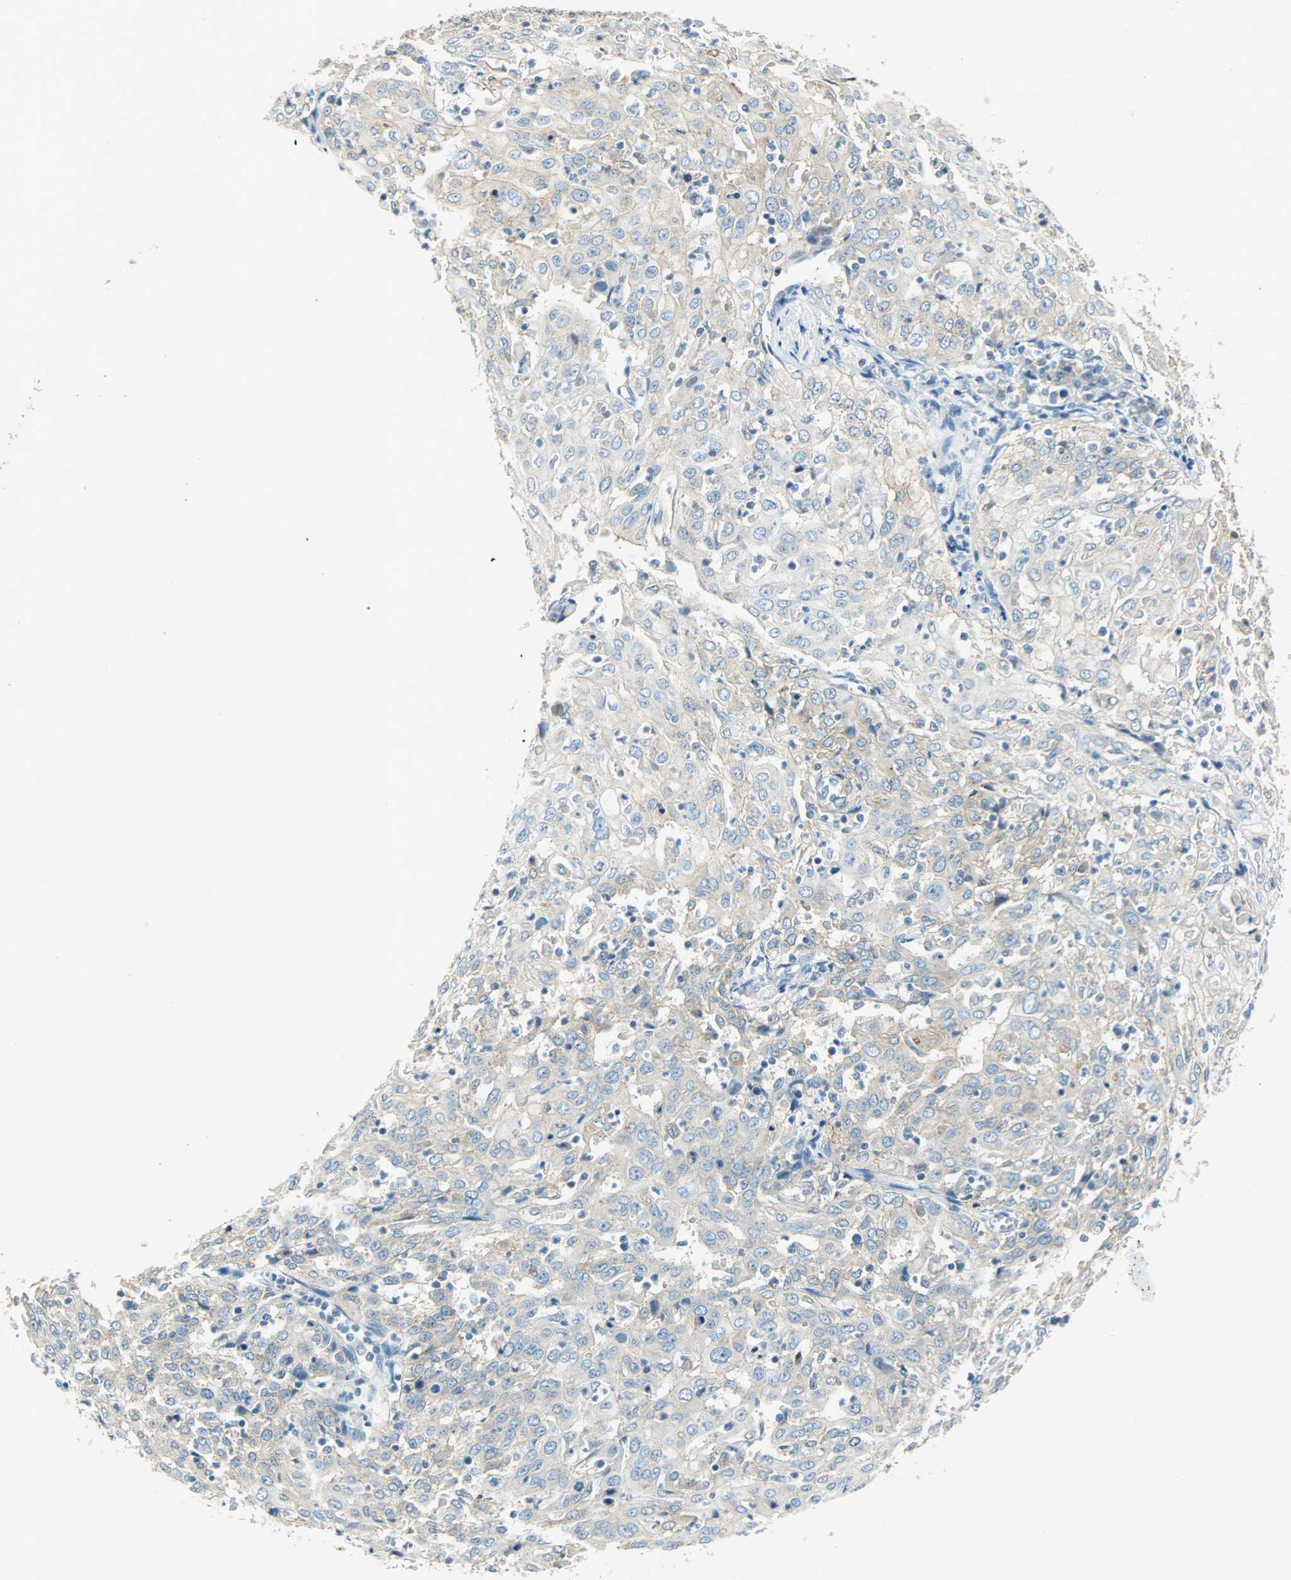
{"staining": {"intensity": "moderate", "quantity": "25%-75%", "location": "cytoplasmic/membranous"}, "tissue": "cervical cancer", "cell_type": "Tumor cells", "image_type": "cancer", "snomed": [{"axis": "morphology", "description": "Squamous cell carcinoma, NOS"}, {"axis": "topography", "description": "Cervix"}], "caption": "Immunohistochemical staining of cervical squamous cell carcinoma displays medium levels of moderate cytoplasmic/membranous protein positivity in approximately 25%-75% of tumor cells. The staining is performed using DAB brown chromogen to label protein expression. The nuclei are counter-stained blue using hematoxylin.", "gene": "DSG2", "patient": {"sex": "female", "age": 39}}